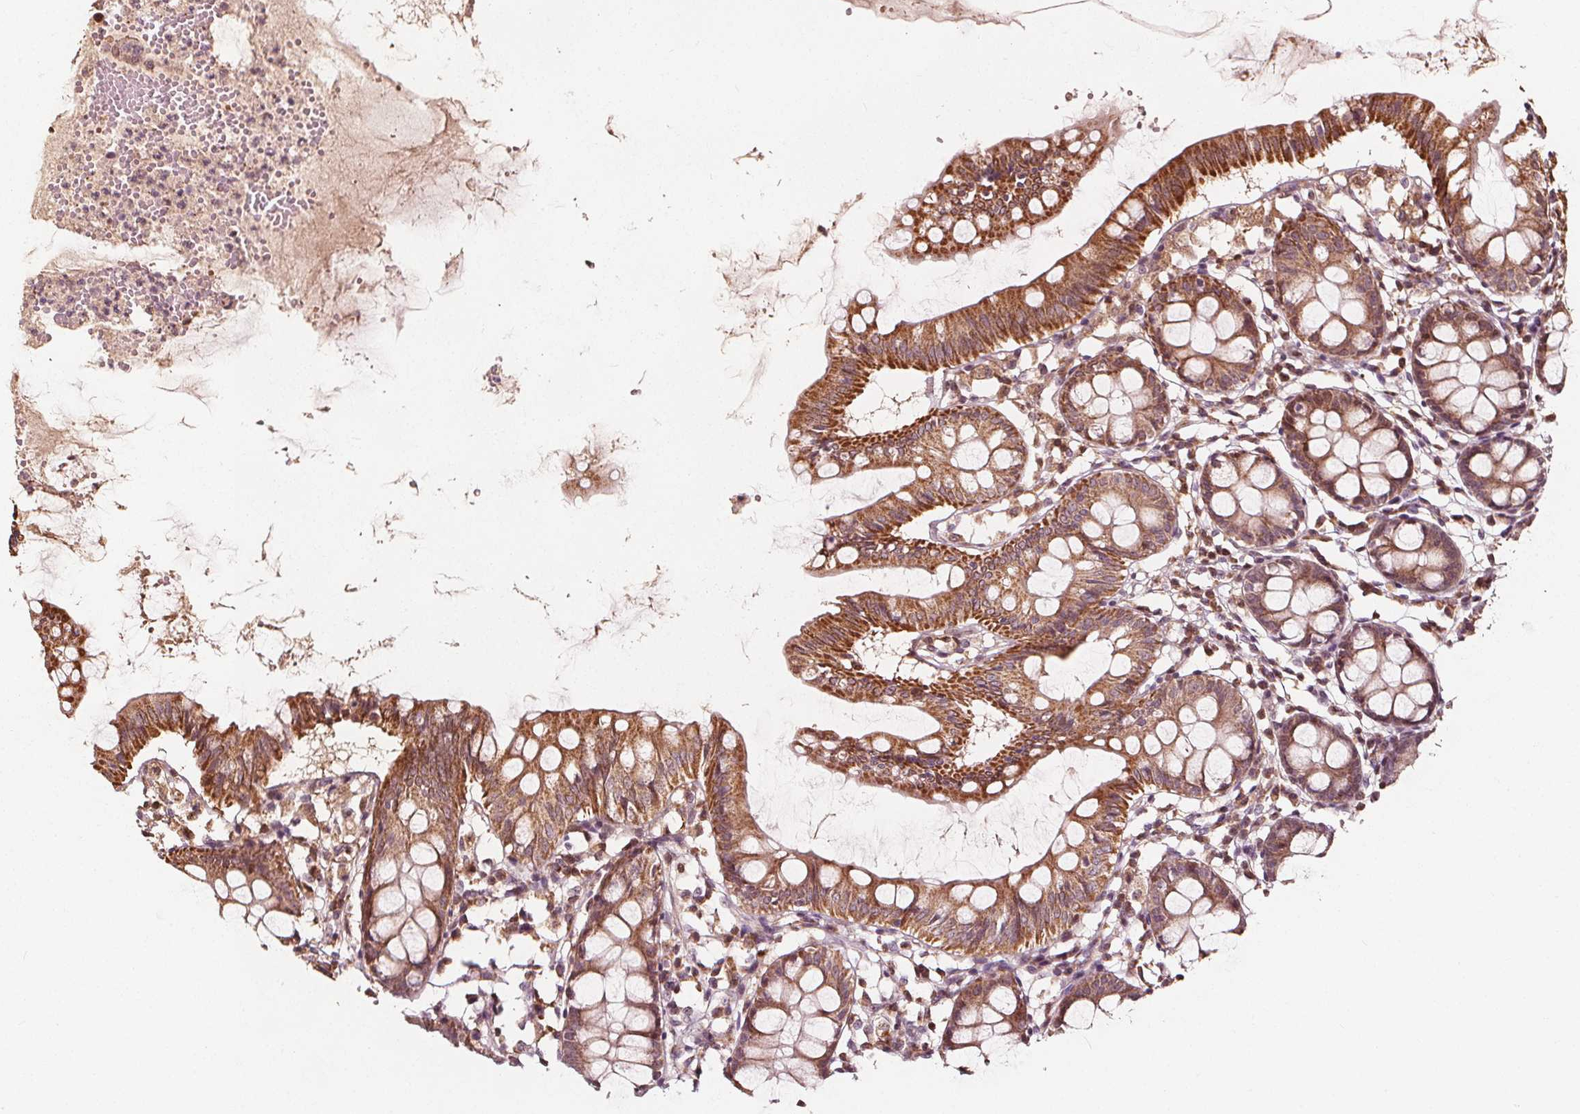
{"staining": {"intensity": "negative", "quantity": "none", "location": "none"}, "tissue": "colon", "cell_type": "Endothelial cells", "image_type": "normal", "snomed": [{"axis": "morphology", "description": "Normal tissue, NOS"}, {"axis": "topography", "description": "Colon"}], "caption": "DAB (3,3'-diaminobenzidine) immunohistochemical staining of unremarkable colon shows no significant positivity in endothelial cells. (DAB (3,3'-diaminobenzidine) immunohistochemistry, high magnification).", "gene": "AIP", "patient": {"sex": "female", "age": 84}}